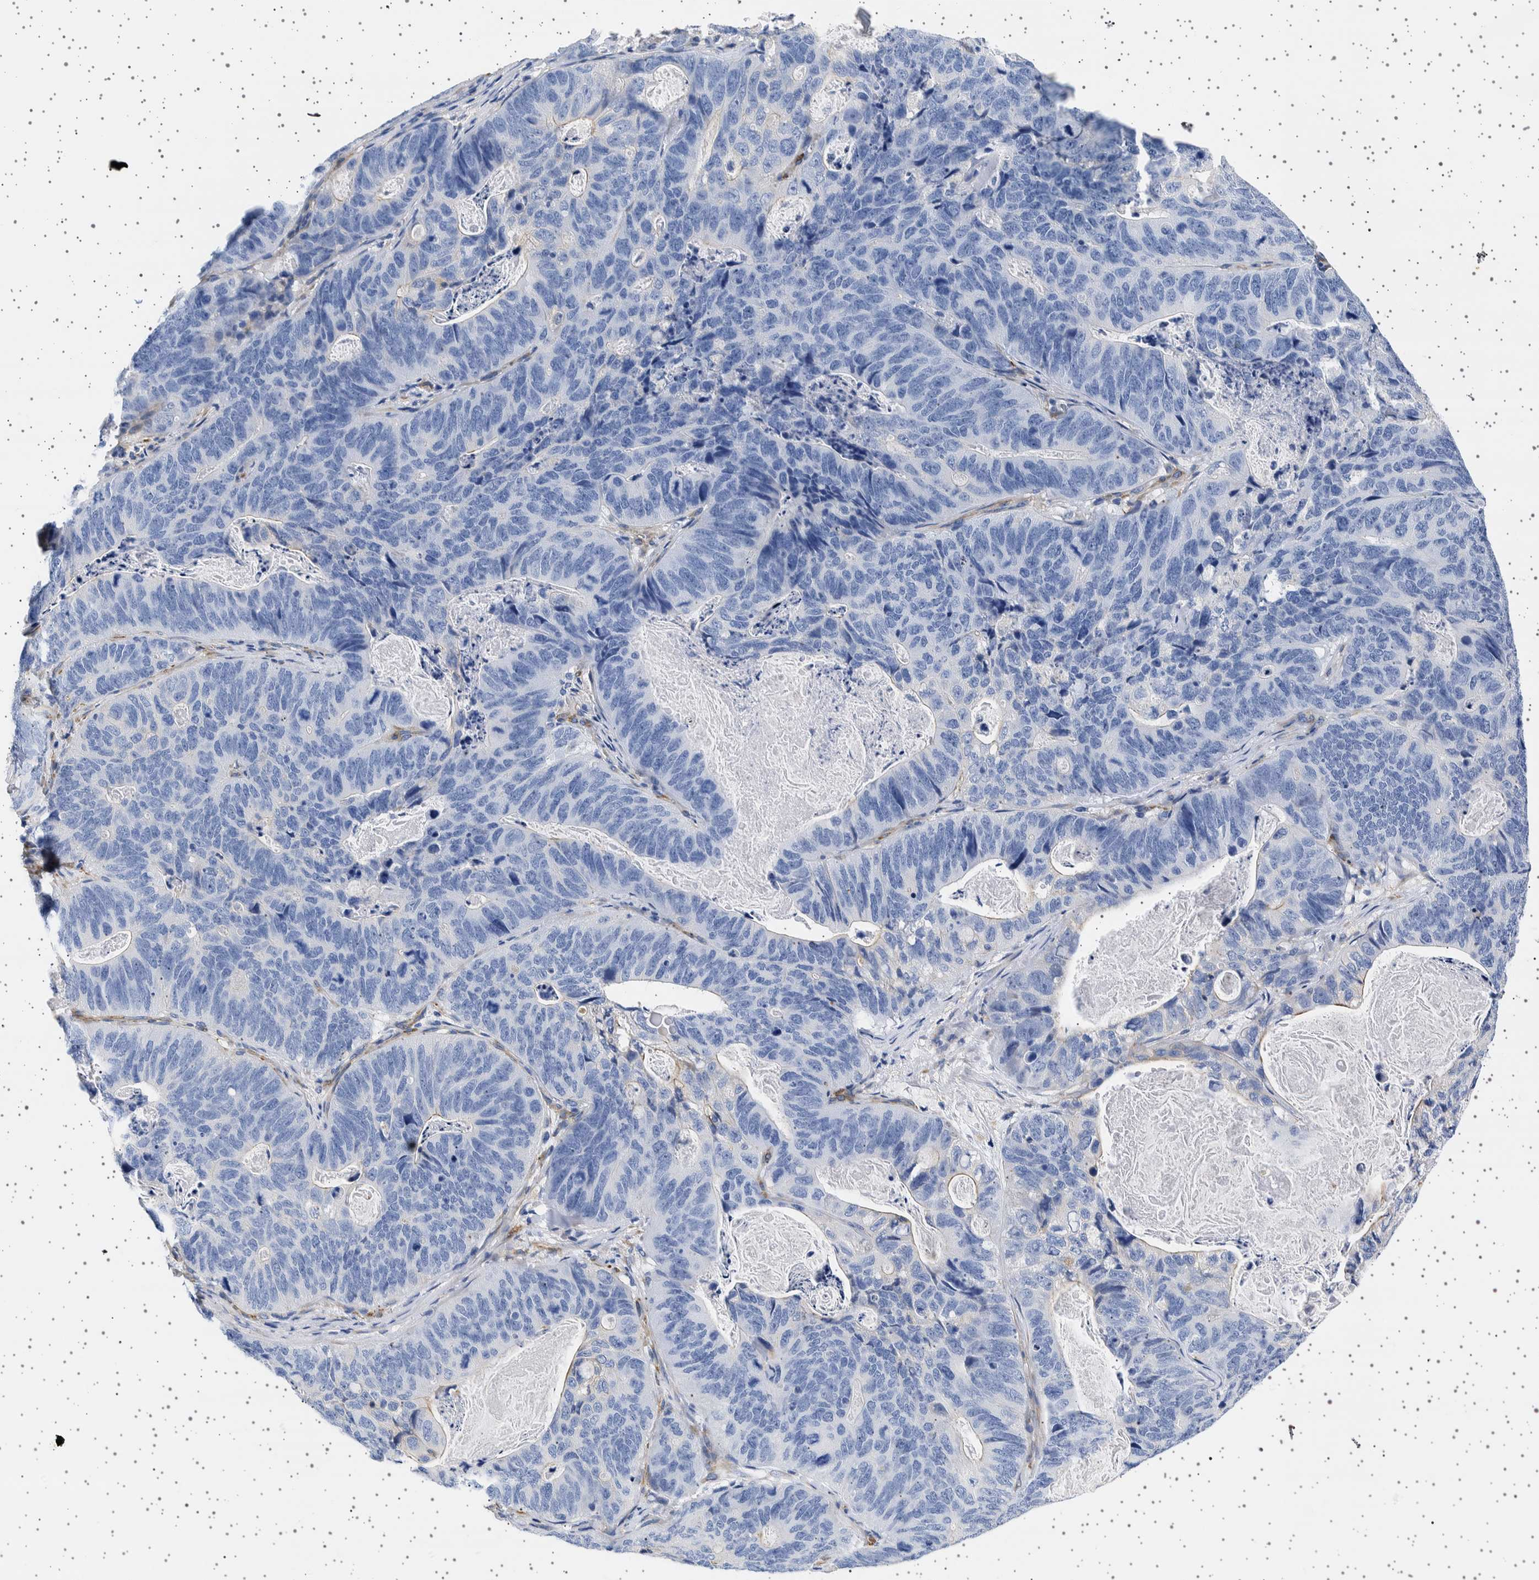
{"staining": {"intensity": "negative", "quantity": "none", "location": "none"}, "tissue": "stomach cancer", "cell_type": "Tumor cells", "image_type": "cancer", "snomed": [{"axis": "morphology", "description": "Normal tissue, NOS"}, {"axis": "morphology", "description": "Adenocarcinoma, NOS"}, {"axis": "topography", "description": "Stomach"}], "caption": "A high-resolution micrograph shows immunohistochemistry staining of stomach cancer (adenocarcinoma), which displays no significant expression in tumor cells.", "gene": "SEPTIN4", "patient": {"sex": "female", "age": 89}}